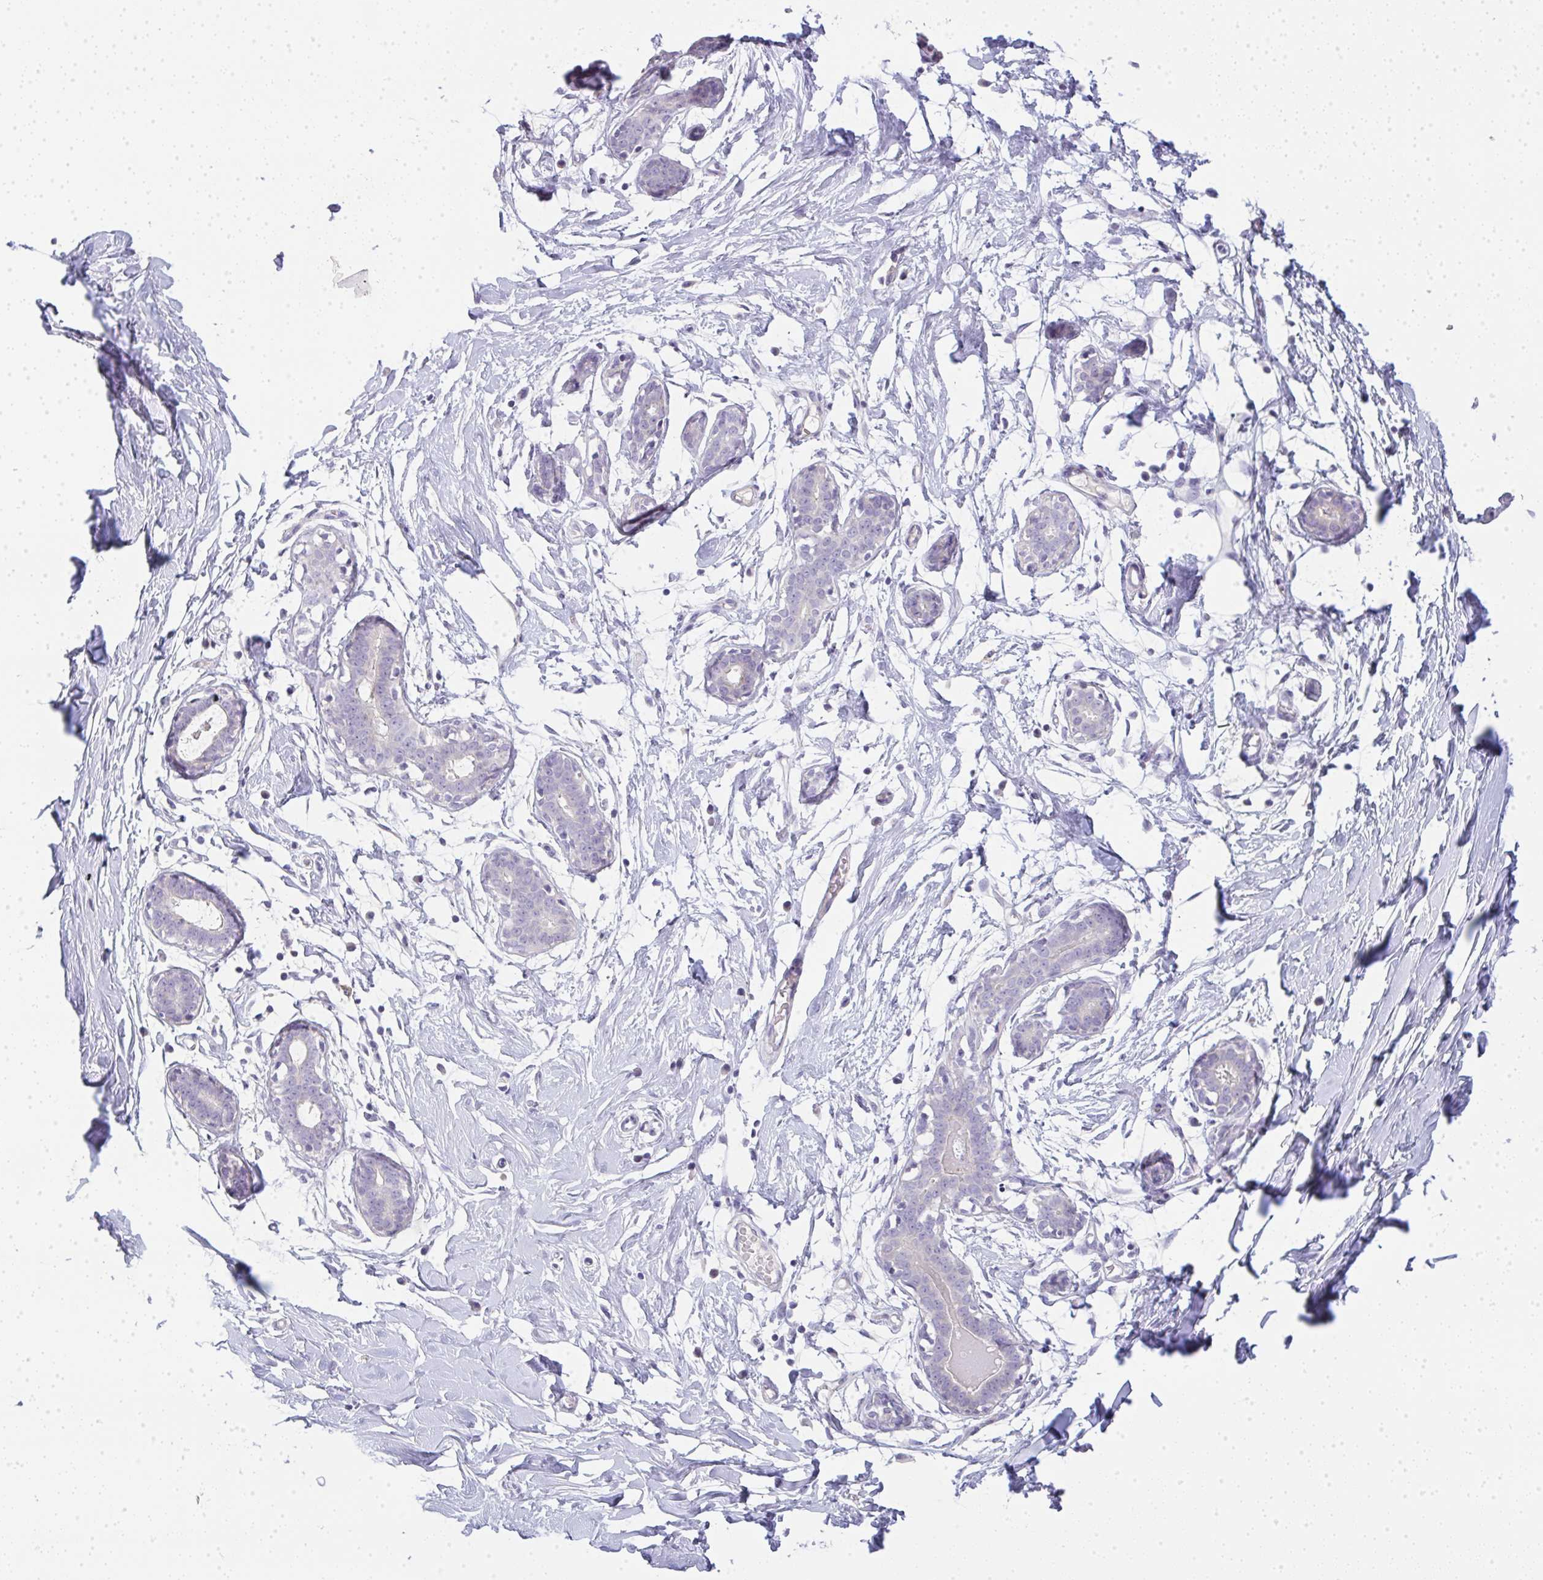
{"staining": {"intensity": "negative", "quantity": "none", "location": "none"}, "tissue": "breast", "cell_type": "Adipocytes", "image_type": "normal", "snomed": [{"axis": "morphology", "description": "Normal tissue, NOS"}, {"axis": "topography", "description": "Breast"}], "caption": "IHC image of normal human breast stained for a protein (brown), which shows no staining in adipocytes. (Brightfield microscopy of DAB (3,3'-diaminobenzidine) immunohistochemistry (IHC) at high magnification).", "gene": "LPAR4", "patient": {"sex": "female", "age": 27}}